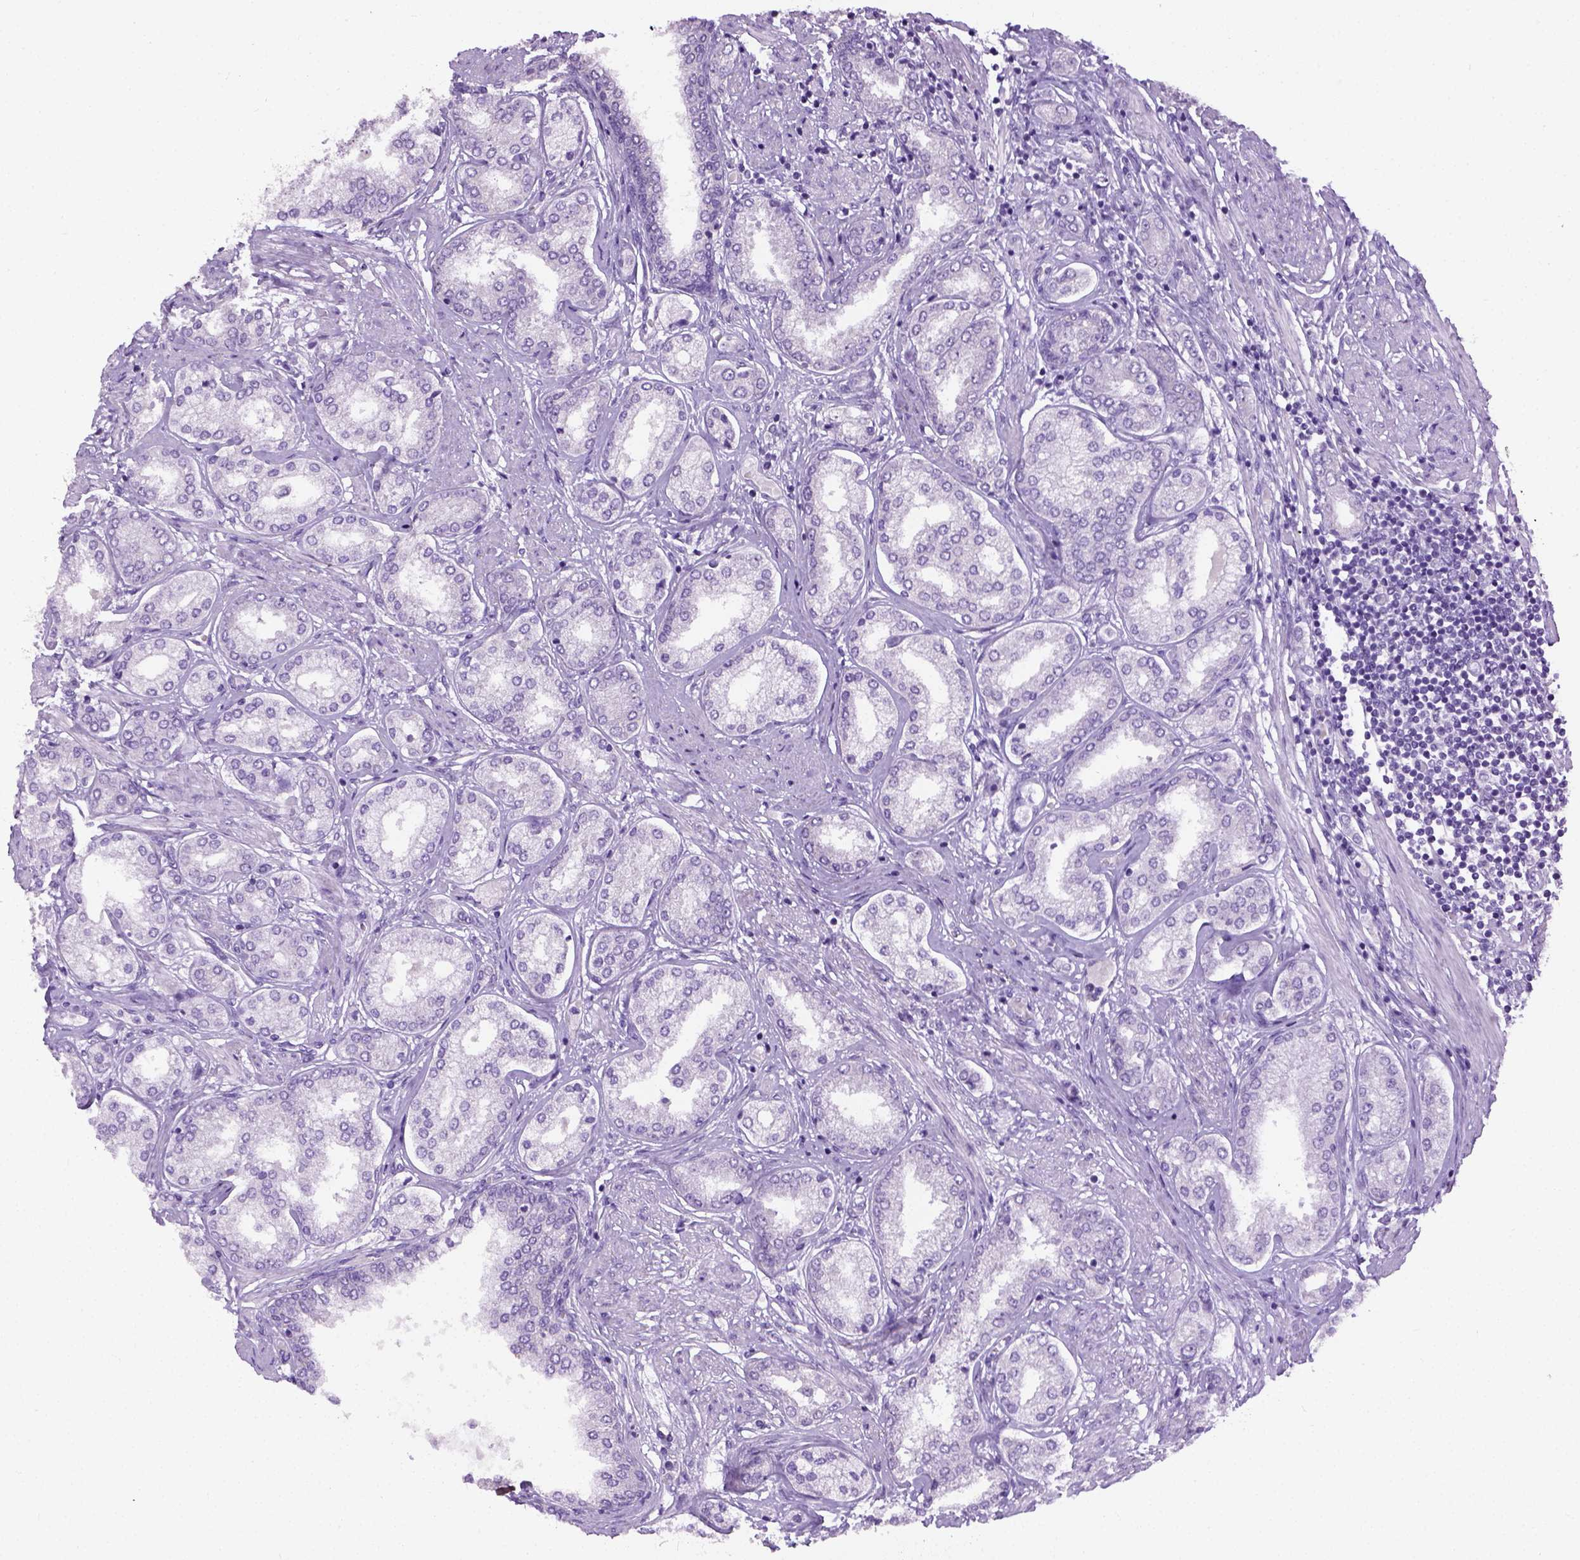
{"staining": {"intensity": "negative", "quantity": "none", "location": "none"}, "tissue": "prostate cancer", "cell_type": "Tumor cells", "image_type": "cancer", "snomed": [{"axis": "morphology", "description": "Adenocarcinoma, NOS"}, {"axis": "topography", "description": "Prostate"}], "caption": "An immunohistochemistry histopathology image of prostate cancer (adenocarcinoma) is shown. There is no staining in tumor cells of prostate cancer (adenocarcinoma).", "gene": "CYP24A1", "patient": {"sex": "male", "age": 63}}